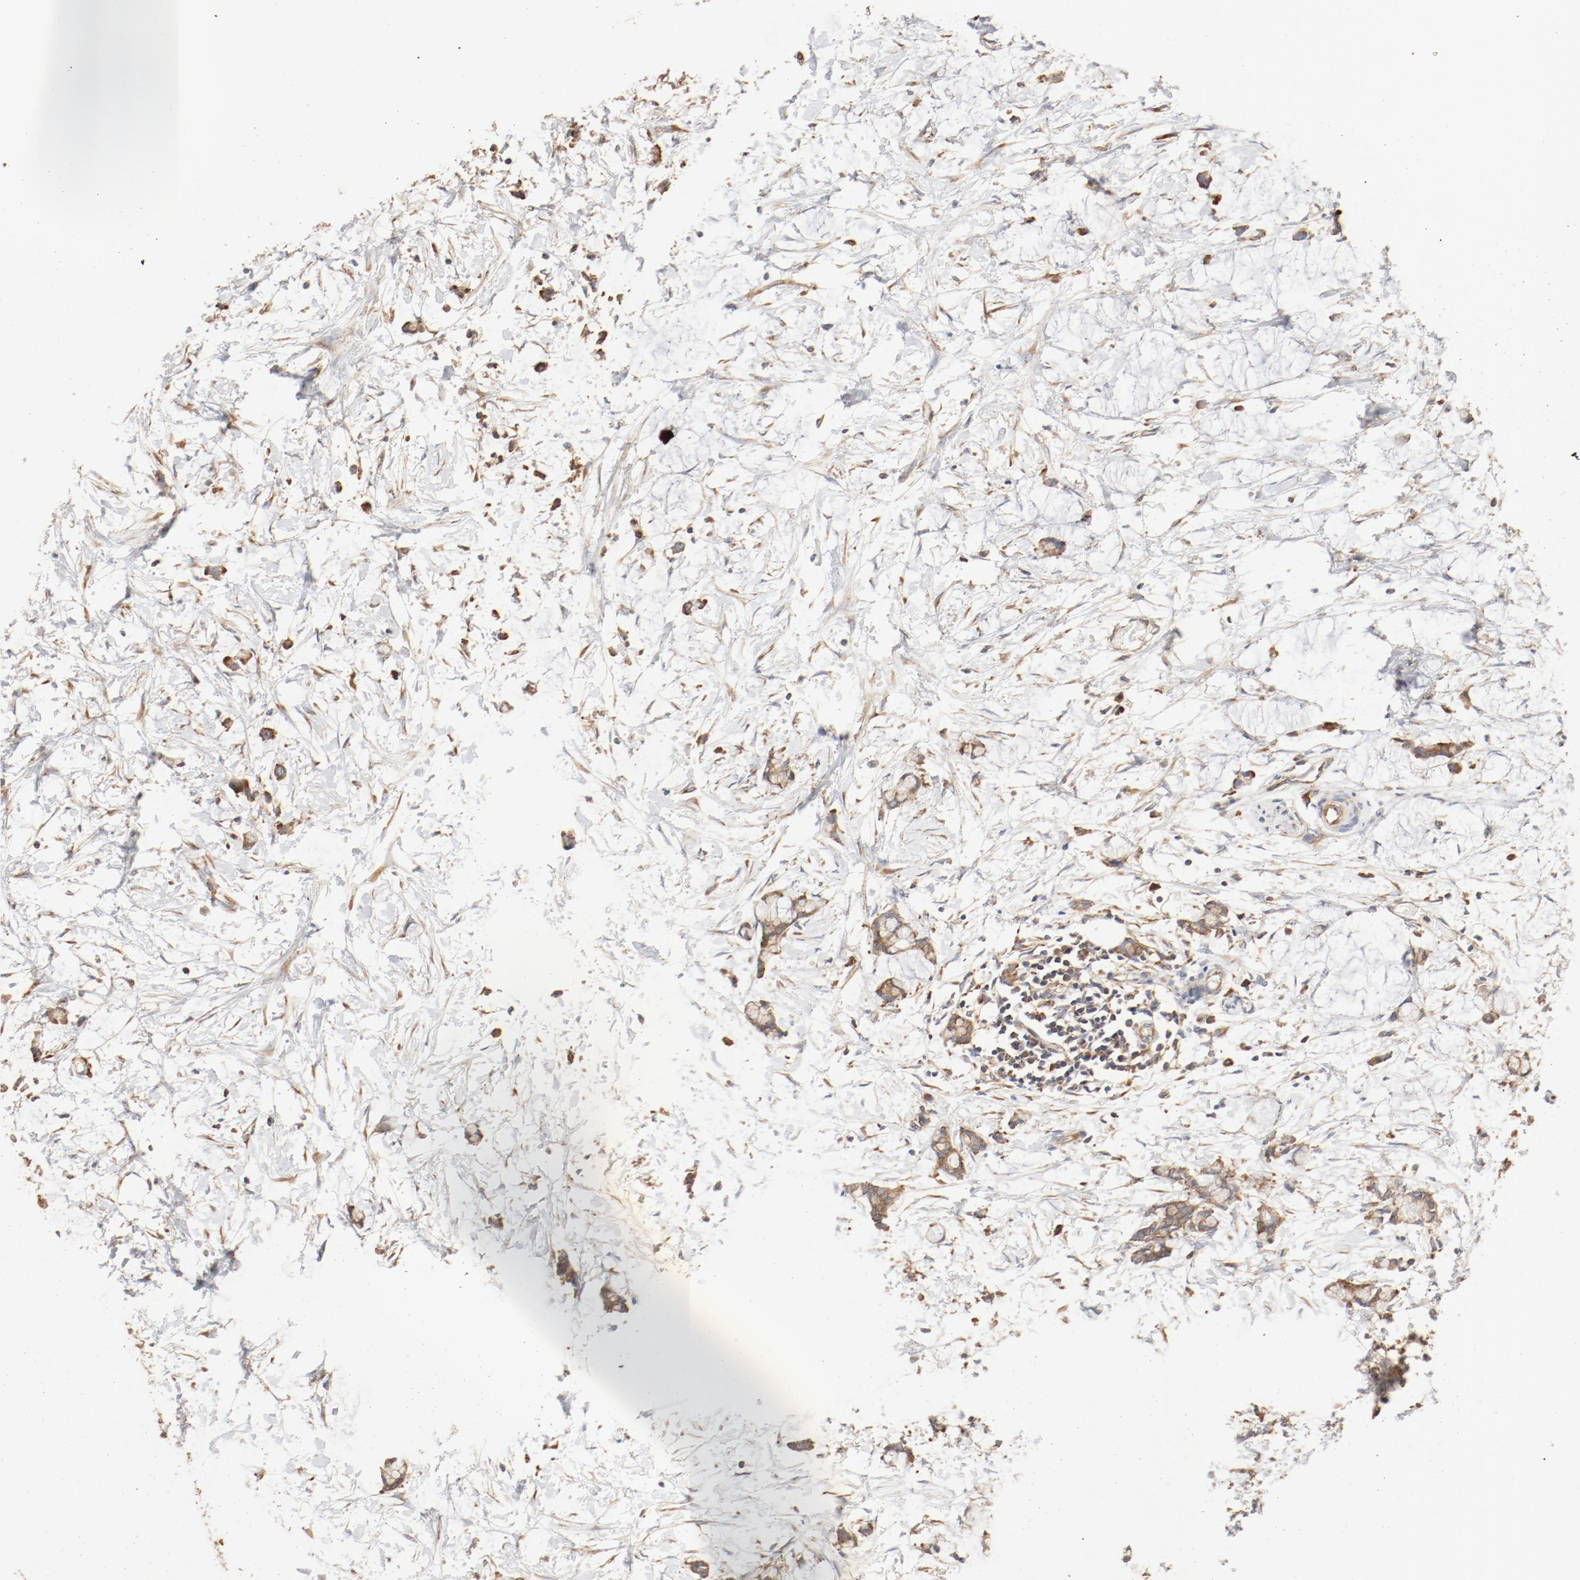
{"staining": {"intensity": "moderate", "quantity": ">75%", "location": "cytoplasmic/membranous"}, "tissue": "colorectal cancer", "cell_type": "Tumor cells", "image_type": "cancer", "snomed": [{"axis": "morphology", "description": "Normal tissue, NOS"}, {"axis": "morphology", "description": "Adenocarcinoma, NOS"}, {"axis": "topography", "description": "Colon"}, {"axis": "topography", "description": "Peripheral nerve tissue"}], "caption": "IHC photomicrograph of neoplastic tissue: human colorectal cancer (adenocarcinoma) stained using immunohistochemistry (IHC) reveals medium levels of moderate protein expression localized specifically in the cytoplasmic/membranous of tumor cells, appearing as a cytoplasmic/membranous brown color.", "gene": "RPS6", "patient": {"sex": "male", "age": 14}}